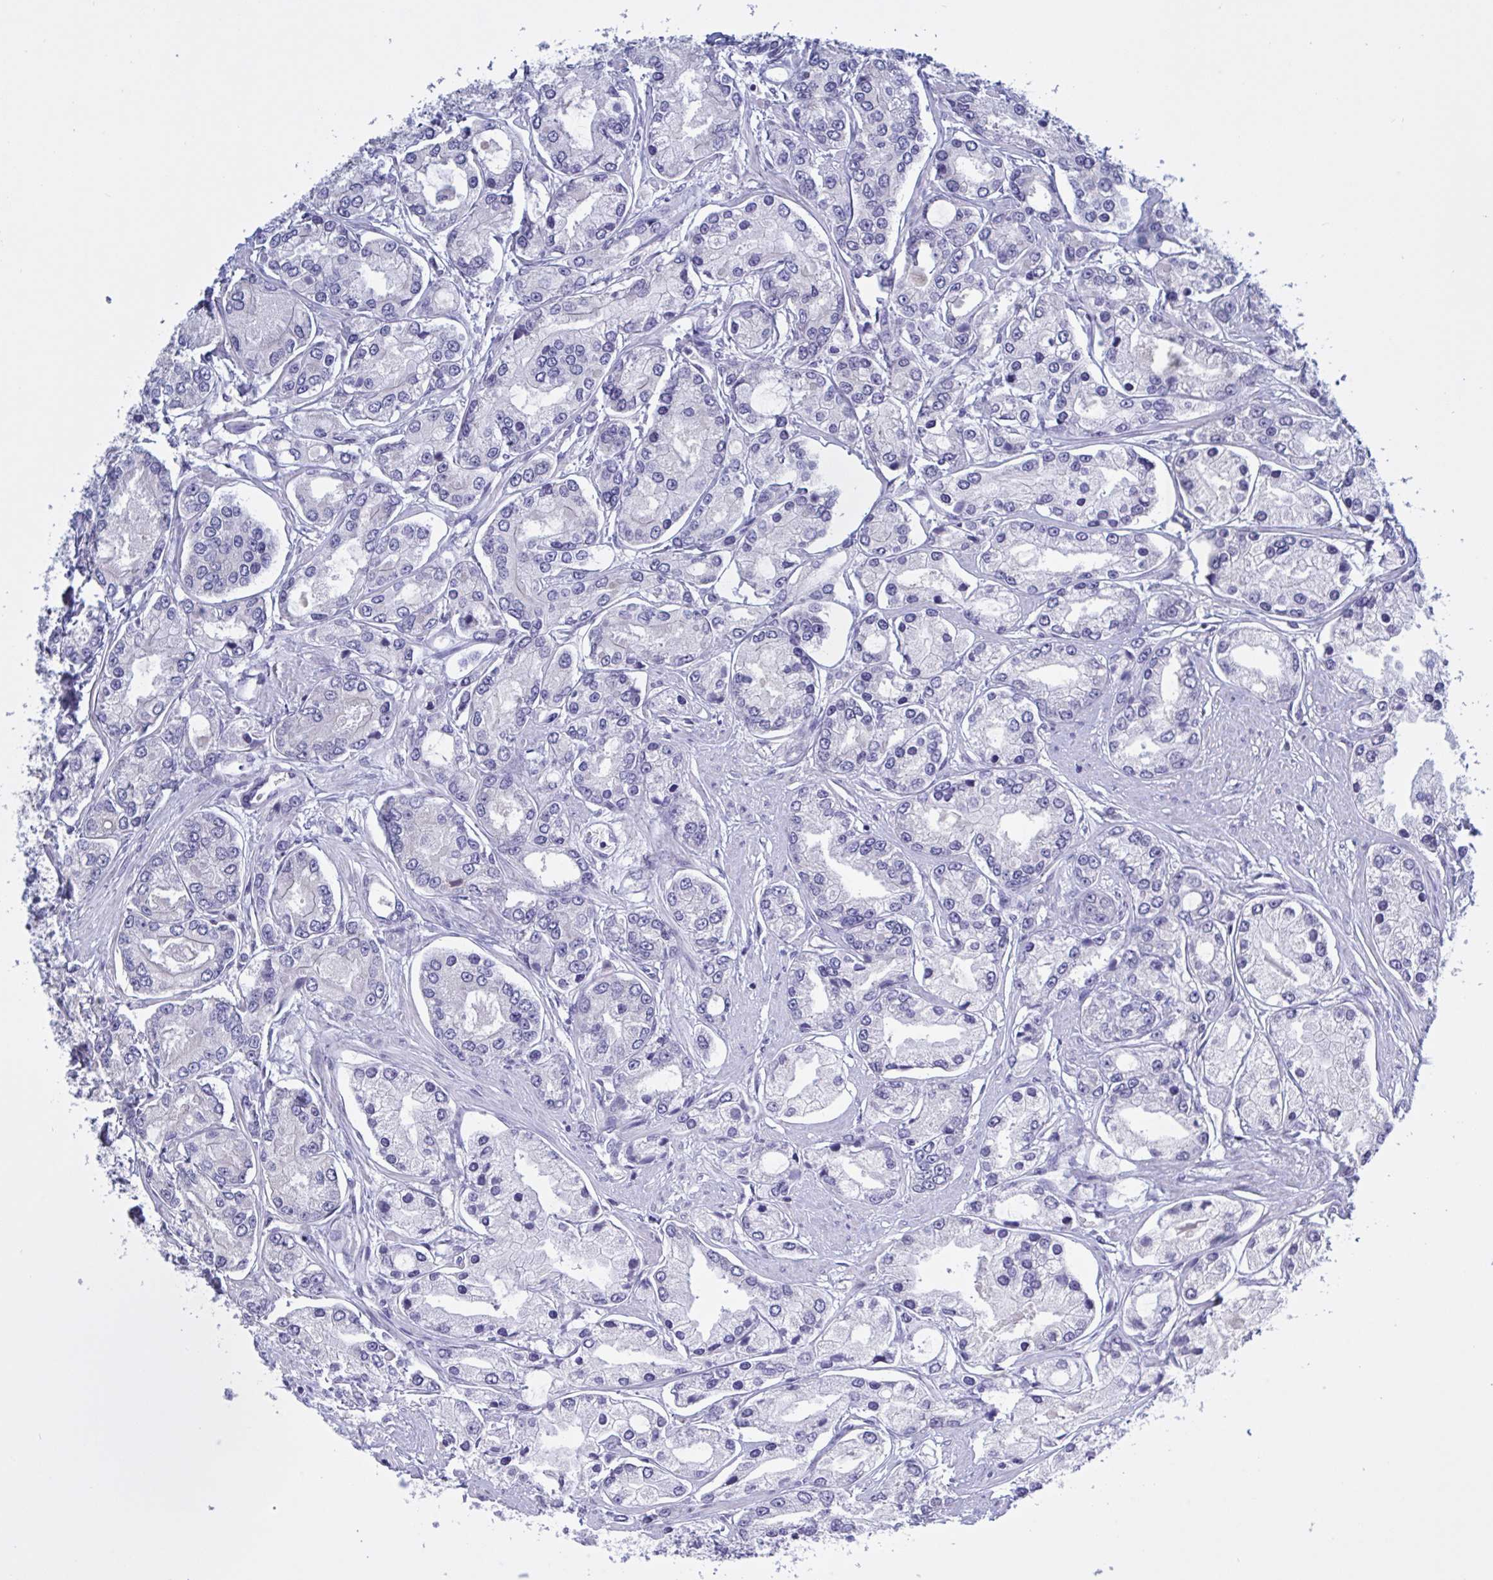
{"staining": {"intensity": "negative", "quantity": "none", "location": "none"}, "tissue": "prostate cancer", "cell_type": "Tumor cells", "image_type": "cancer", "snomed": [{"axis": "morphology", "description": "Adenocarcinoma, High grade"}, {"axis": "topography", "description": "Prostate"}], "caption": "High power microscopy histopathology image of an immunohistochemistry image of prostate cancer, revealing no significant expression in tumor cells.", "gene": "SERPINB13", "patient": {"sex": "male", "age": 66}}